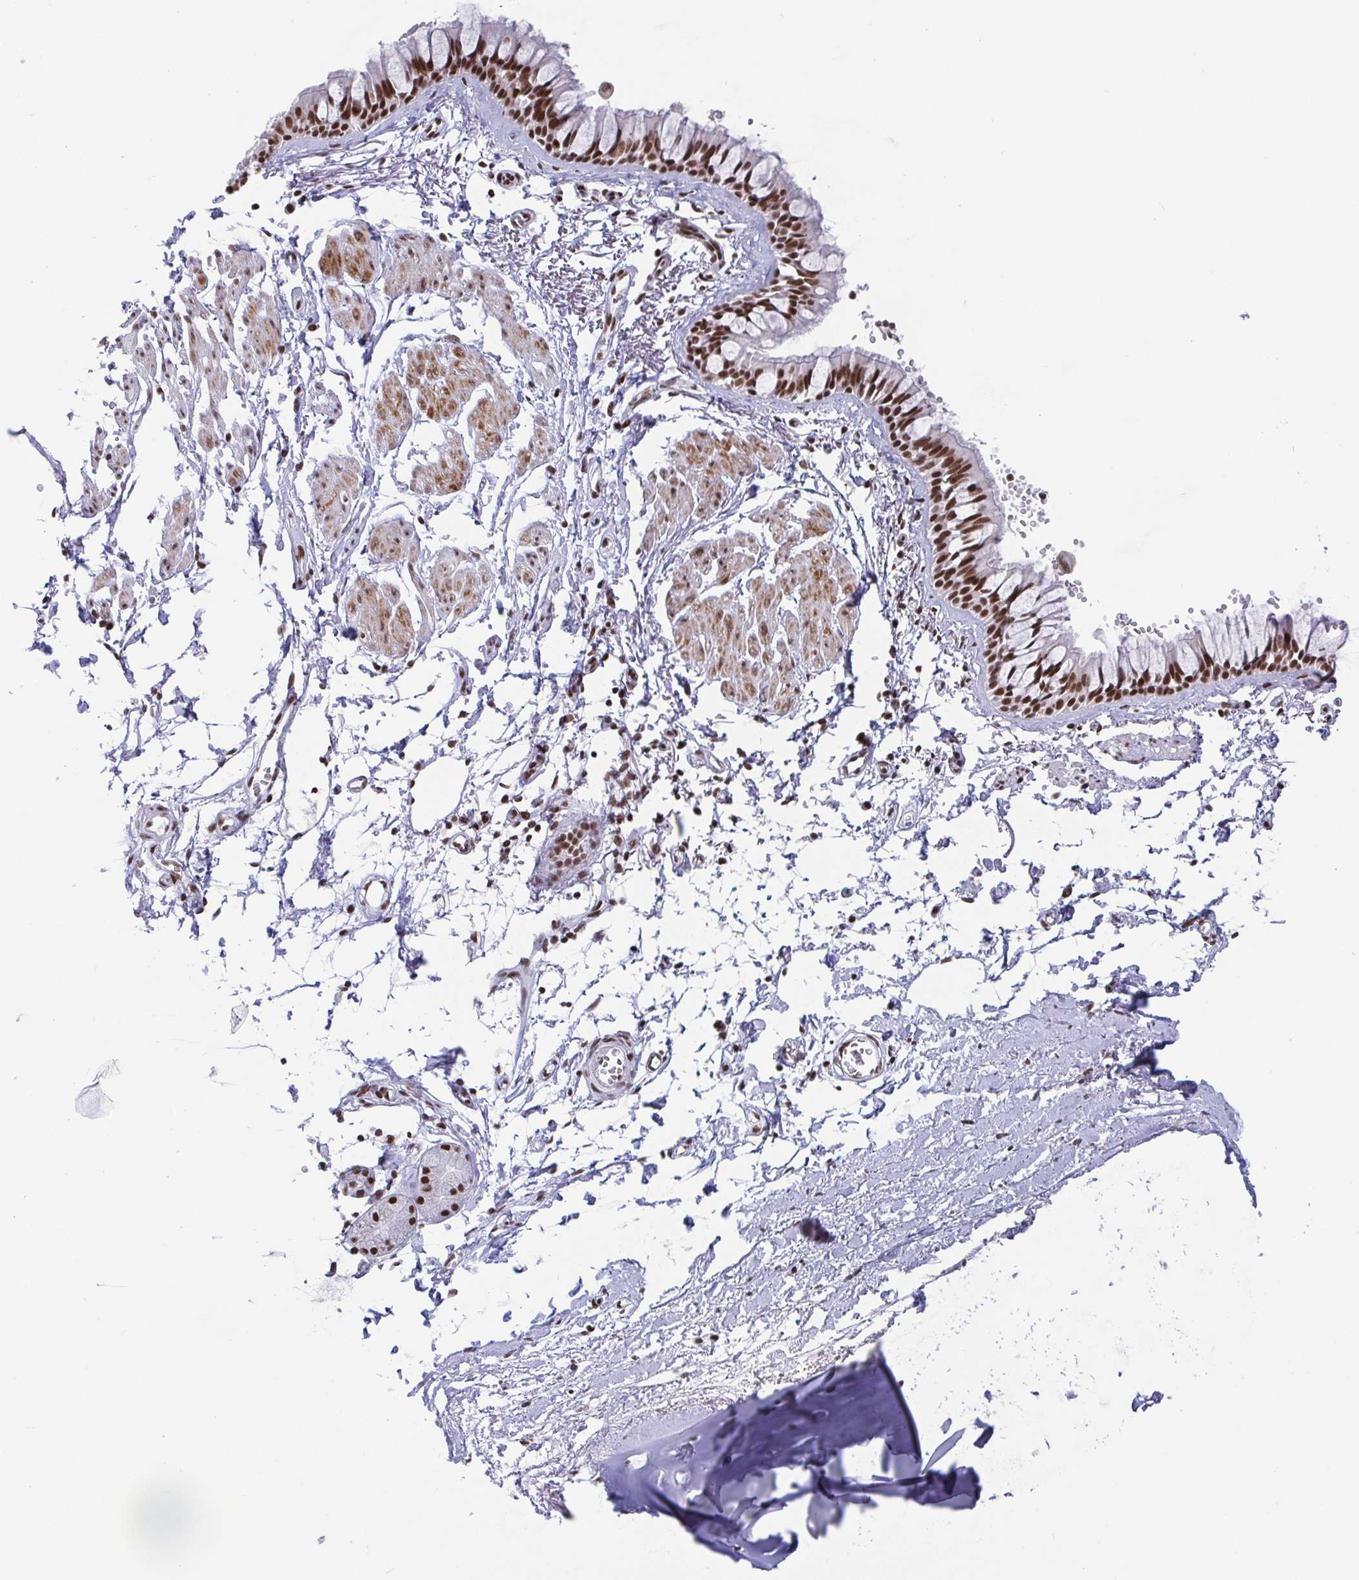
{"staining": {"intensity": "moderate", "quantity": ">75%", "location": "nuclear"}, "tissue": "bronchus", "cell_type": "Respiratory epithelial cells", "image_type": "normal", "snomed": [{"axis": "morphology", "description": "Normal tissue, NOS"}, {"axis": "topography", "description": "Cartilage tissue"}, {"axis": "topography", "description": "Bronchus"}, {"axis": "topography", "description": "Peripheral nerve tissue"}], "caption": "Immunohistochemical staining of benign bronchus shows moderate nuclear protein staining in about >75% of respiratory epithelial cells. Using DAB (brown) and hematoxylin (blue) stains, captured at high magnification using brightfield microscopy.", "gene": "CTCF", "patient": {"sex": "female", "age": 59}}